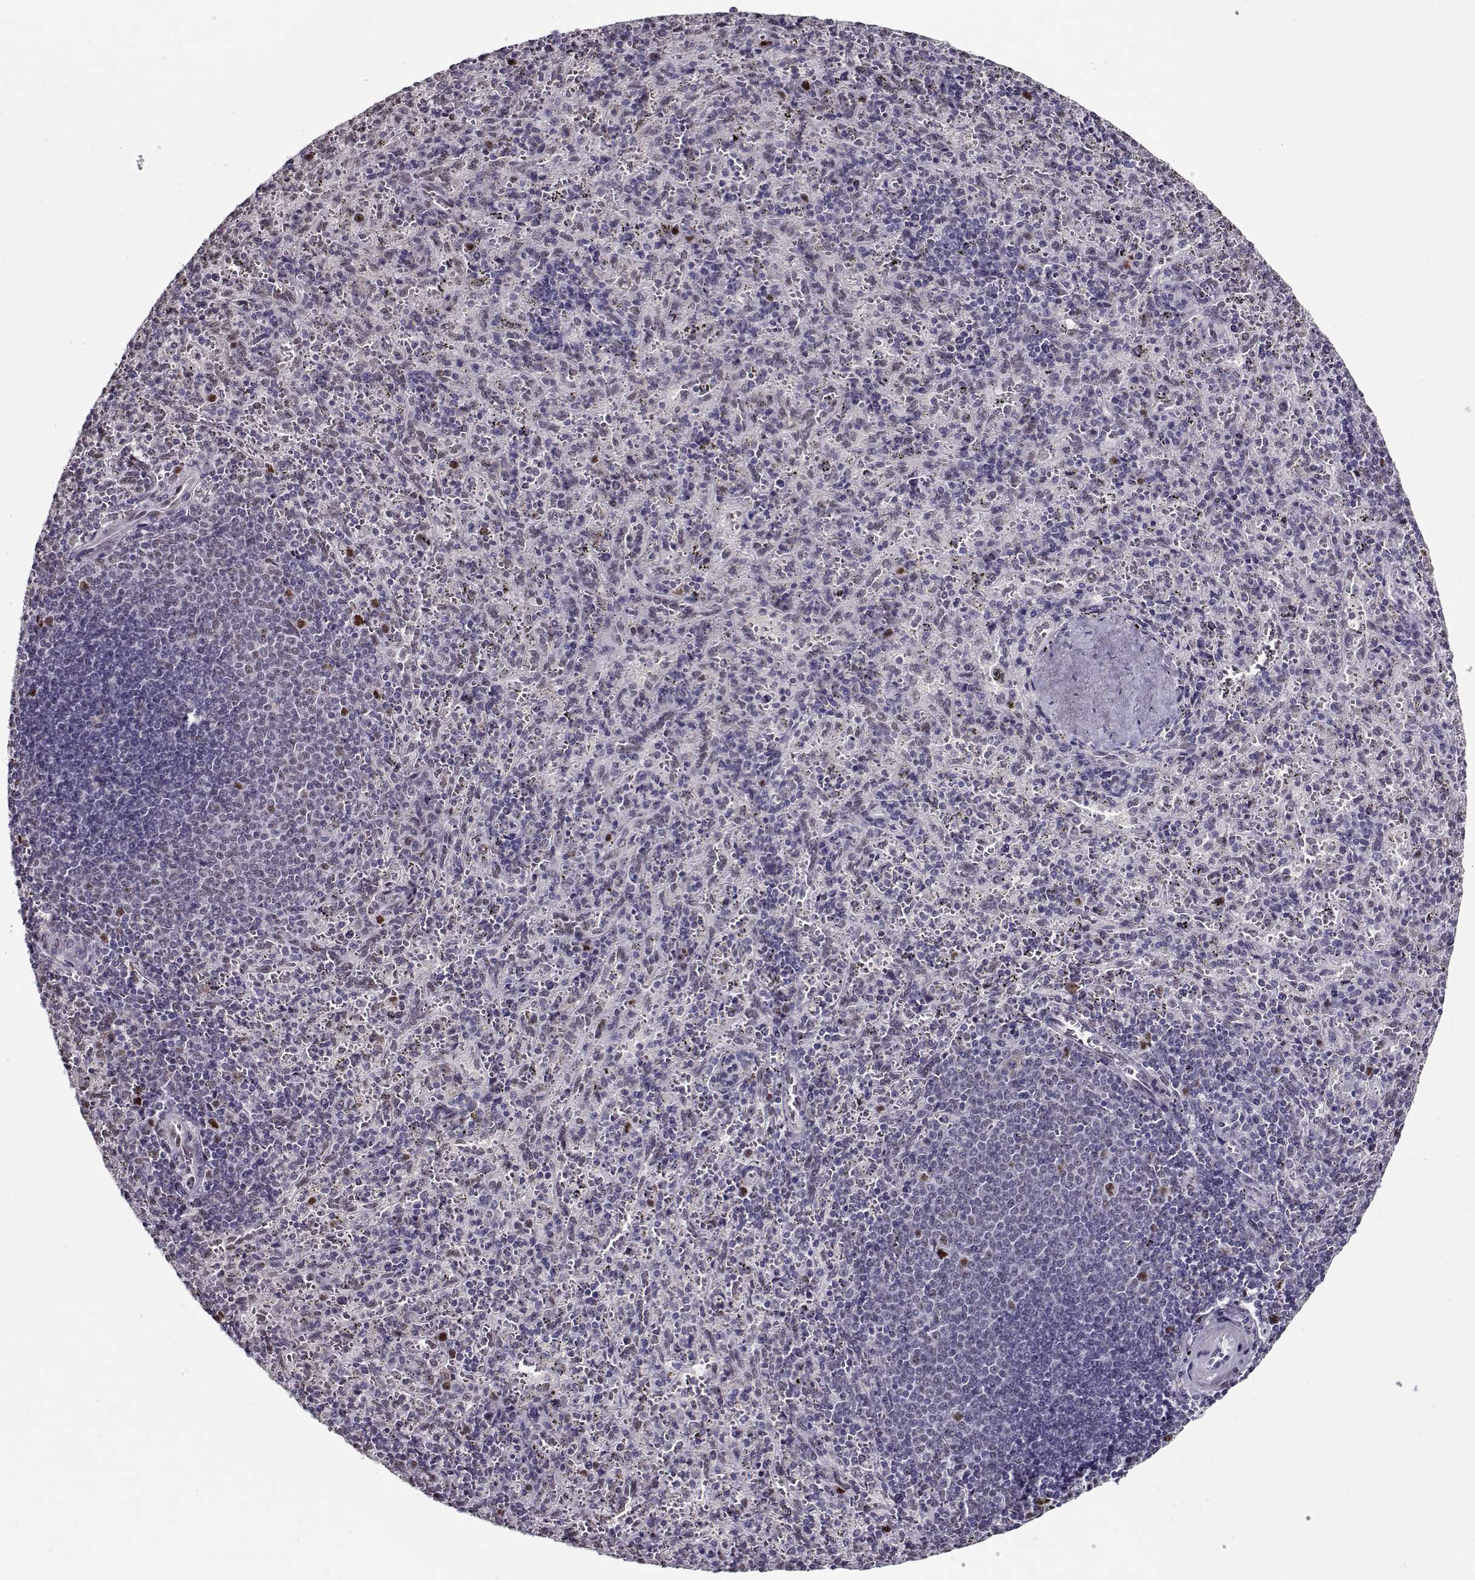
{"staining": {"intensity": "negative", "quantity": "none", "location": "none"}, "tissue": "spleen", "cell_type": "Cells in red pulp", "image_type": "normal", "snomed": [{"axis": "morphology", "description": "Normal tissue, NOS"}, {"axis": "topography", "description": "Spleen"}], "caption": "There is no significant staining in cells in red pulp of spleen. (Stains: DAB (3,3'-diaminobenzidine) immunohistochemistry with hematoxylin counter stain, Microscopy: brightfield microscopy at high magnification).", "gene": "PRMT1", "patient": {"sex": "male", "age": 57}}